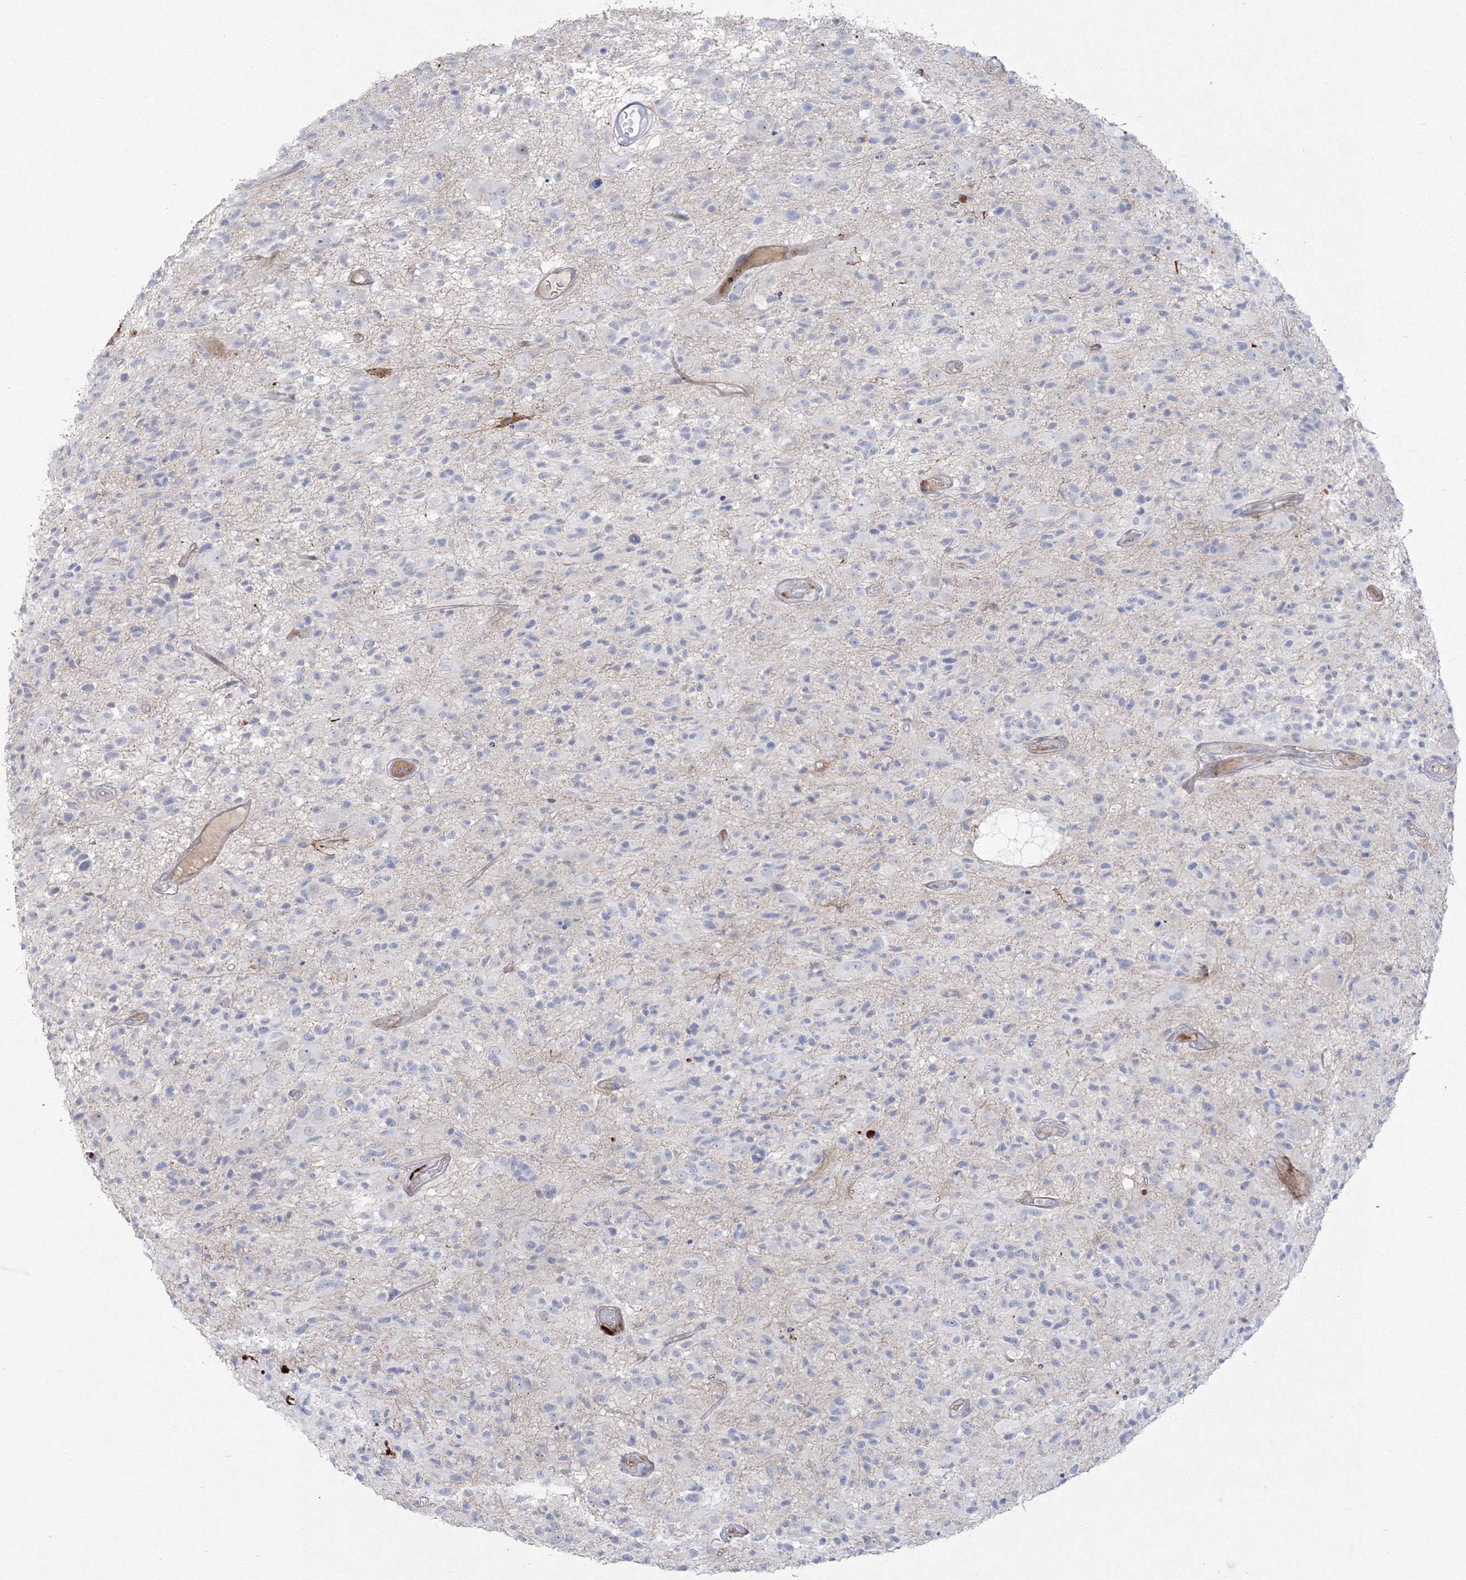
{"staining": {"intensity": "negative", "quantity": "none", "location": "none"}, "tissue": "glioma", "cell_type": "Tumor cells", "image_type": "cancer", "snomed": [{"axis": "morphology", "description": "Glioma, malignant, High grade"}, {"axis": "morphology", "description": "Glioblastoma, NOS"}, {"axis": "topography", "description": "Brain"}], "caption": "Malignant glioma (high-grade) was stained to show a protein in brown. There is no significant expression in tumor cells.", "gene": "HYAL2", "patient": {"sex": "male", "age": 60}}